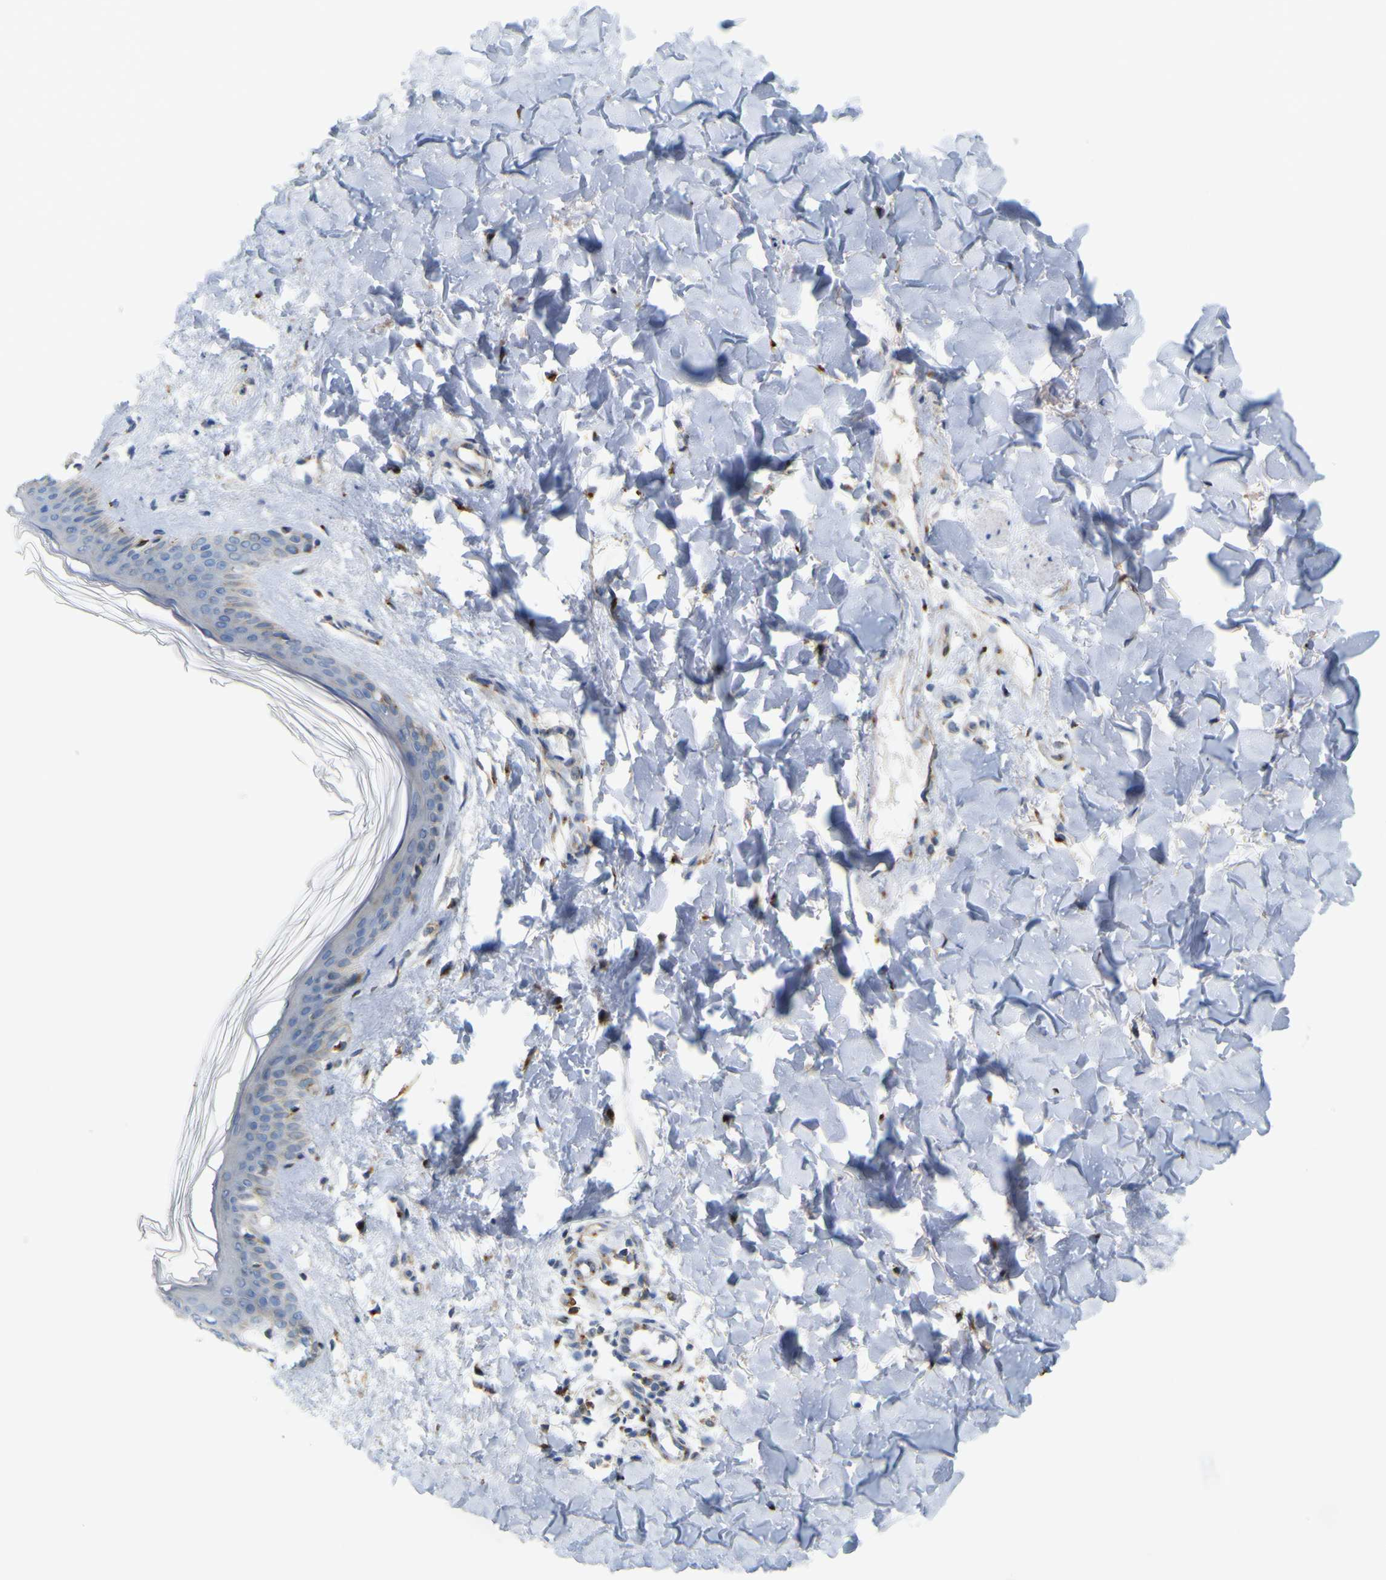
{"staining": {"intensity": "moderate", "quantity": "<25%", "location": "cytoplasmic/membranous"}, "tissue": "skin", "cell_type": "Fibroblasts", "image_type": "normal", "snomed": [{"axis": "morphology", "description": "Normal tissue, NOS"}, {"axis": "topography", "description": "Skin"}], "caption": "Skin stained for a protein (brown) demonstrates moderate cytoplasmic/membranous positive expression in approximately <25% of fibroblasts.", "gene": "IGF2R", "patient": {"sex": "female", "age": 41}}